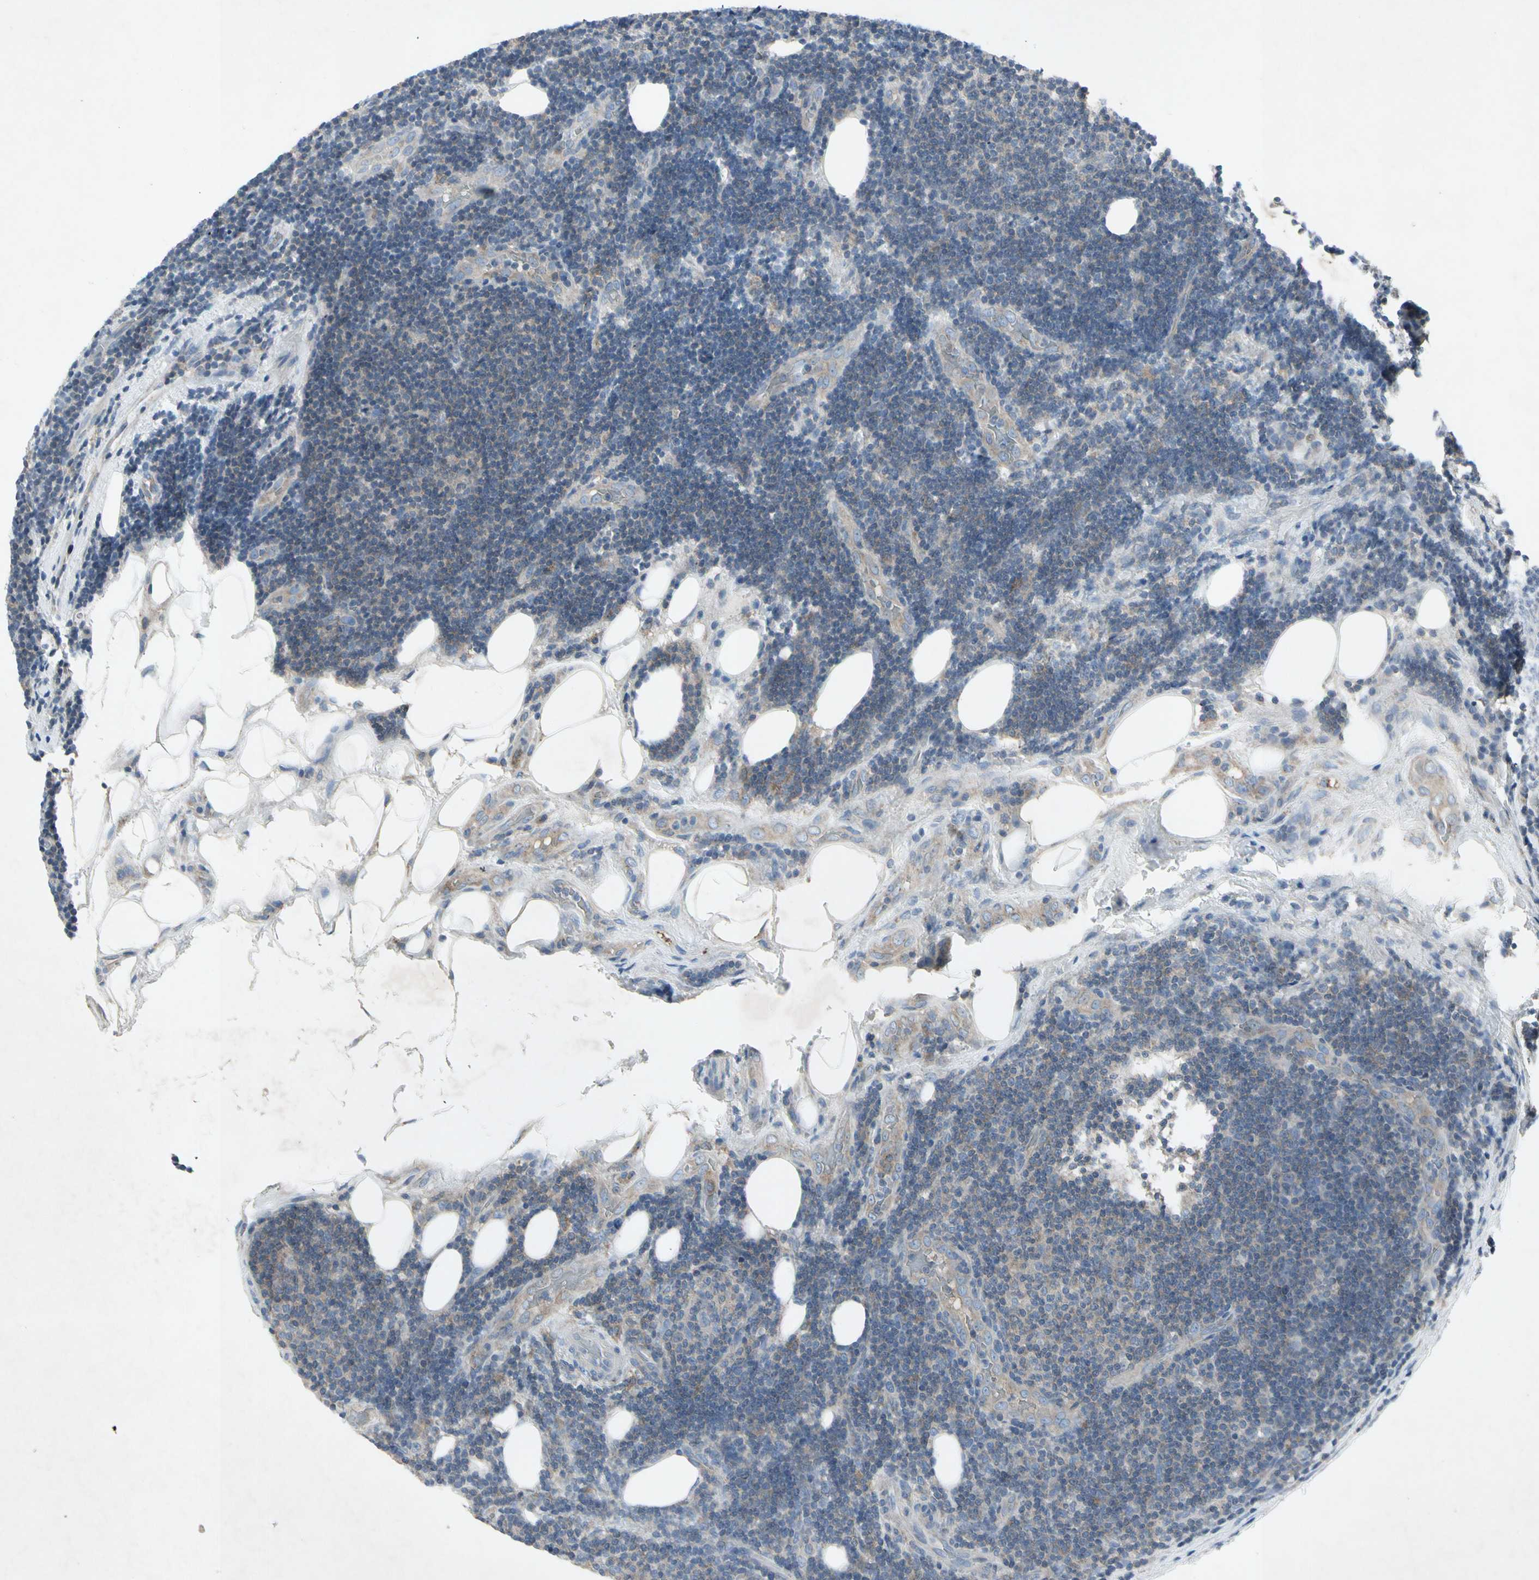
{"staining": {"intensity": "weak", "quantity": "25%-75%", "location": "cytoplasmic/membranous"}, "tissue": "lymphoma", "cell_type": "Tumor cells", "image_type": "cancer", "snomed": [{"axis": "morphology", "description": "Malignant lymphoma, non-Hodgkin's type, Low grade"}, {"axis": "topography", "description": "Lymph node"}], "caption": "A brown stain shows weak cytoplasmic/membranous staining of a protein in human low-grade malignant lymphoma, non-Hodgkin's type tumor cells.", "gene": "TEK", "patient": {"sex": "male", "age": 83}}